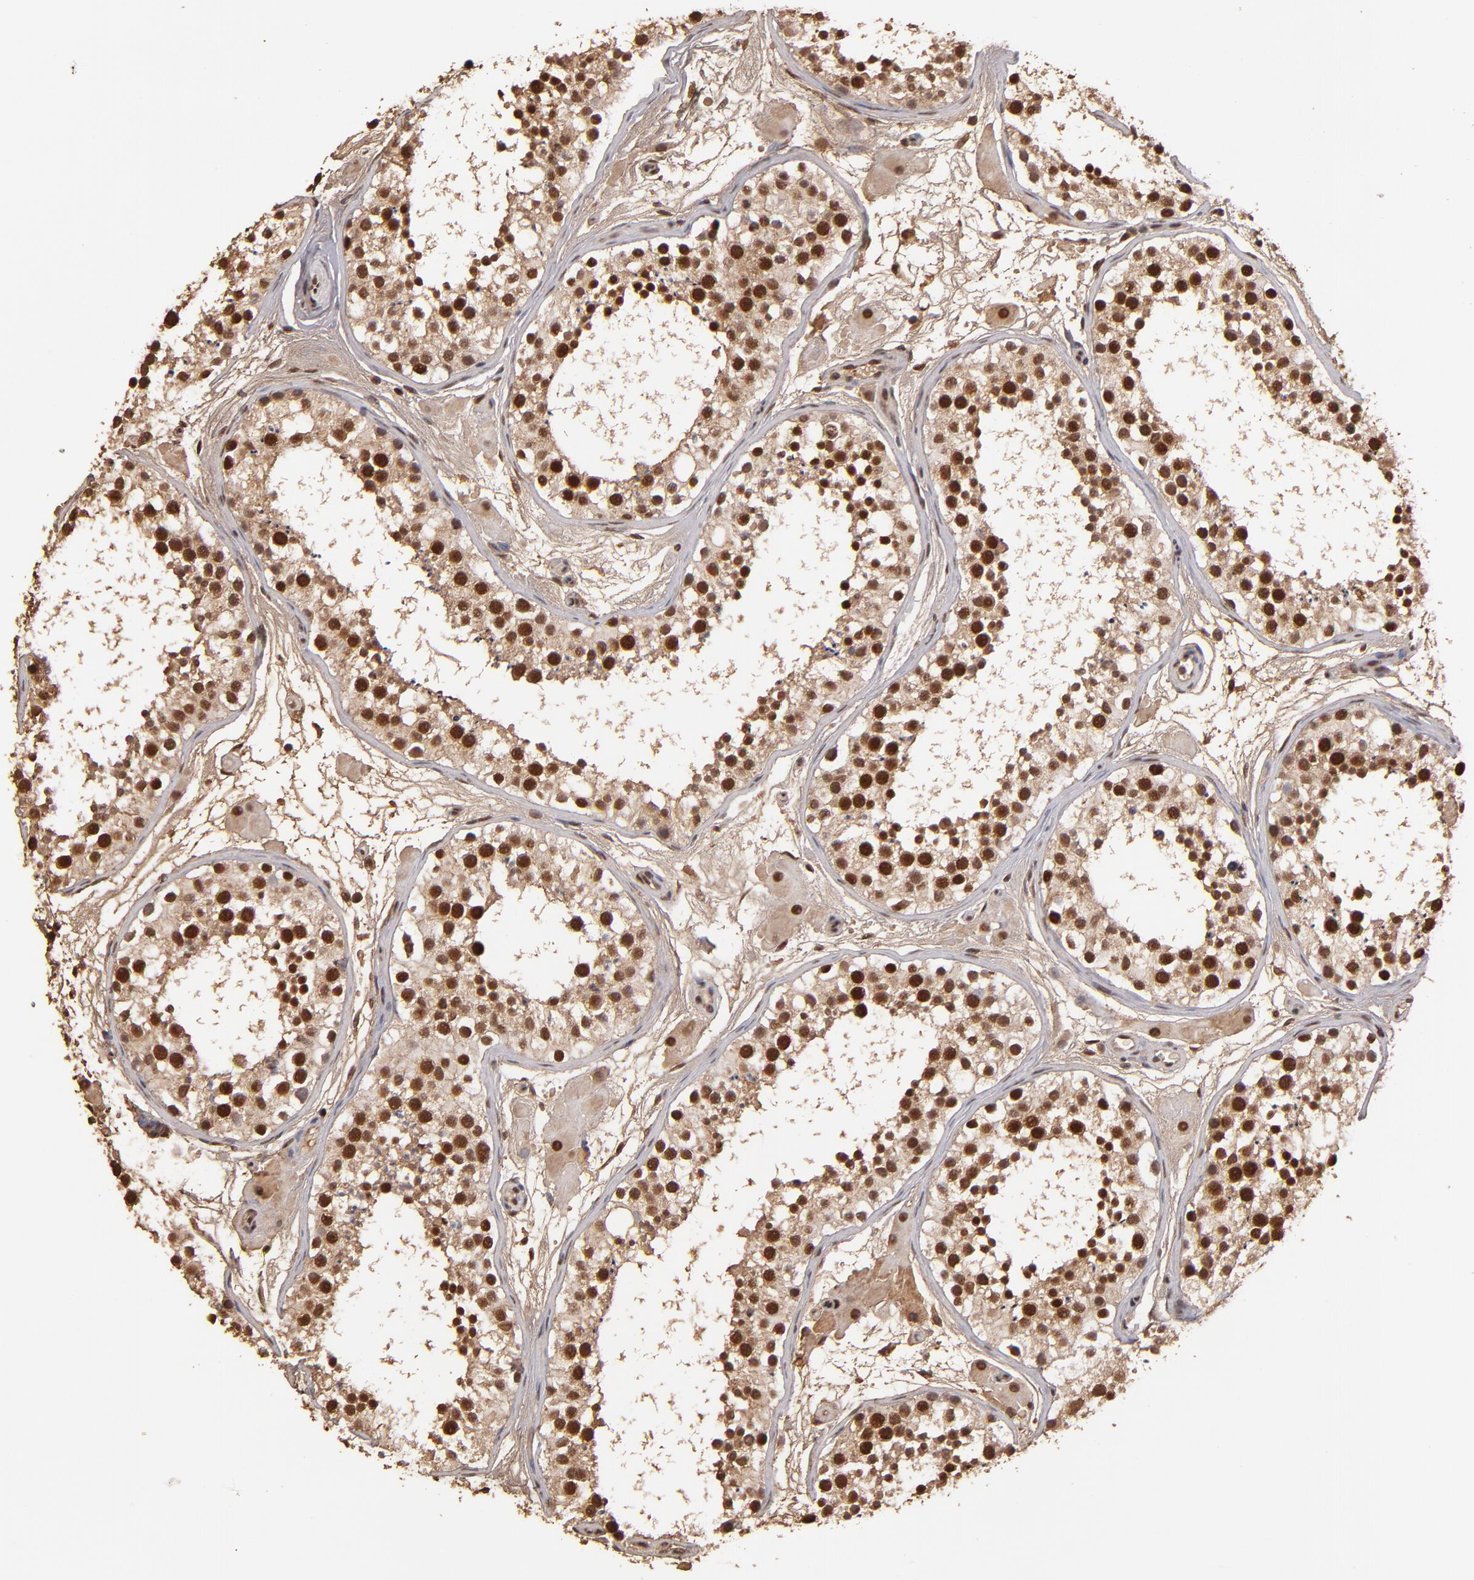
{"staining": {"intensity": "moderate", "quantity": ">75%", "location": "cytoplasmic/membranous,nuclear"}, "tissue": "testis", "cell_type": "Cells in seminiferous ducts", "image_type": "normal", "snomed": [{"axis": "morphology", "description": "Normal tissue, NOS"}, {"axis": "topography", "description": "Testis"}], "caption": "Human testis stained for a protein (brown) exhibits moderate cytoplasmic/membranous,nuclear positive expression in approximately >75% of cells in seminiferous ducts.", "gene": "EAPP", "patient": {"sex": "male", "age": 29}}